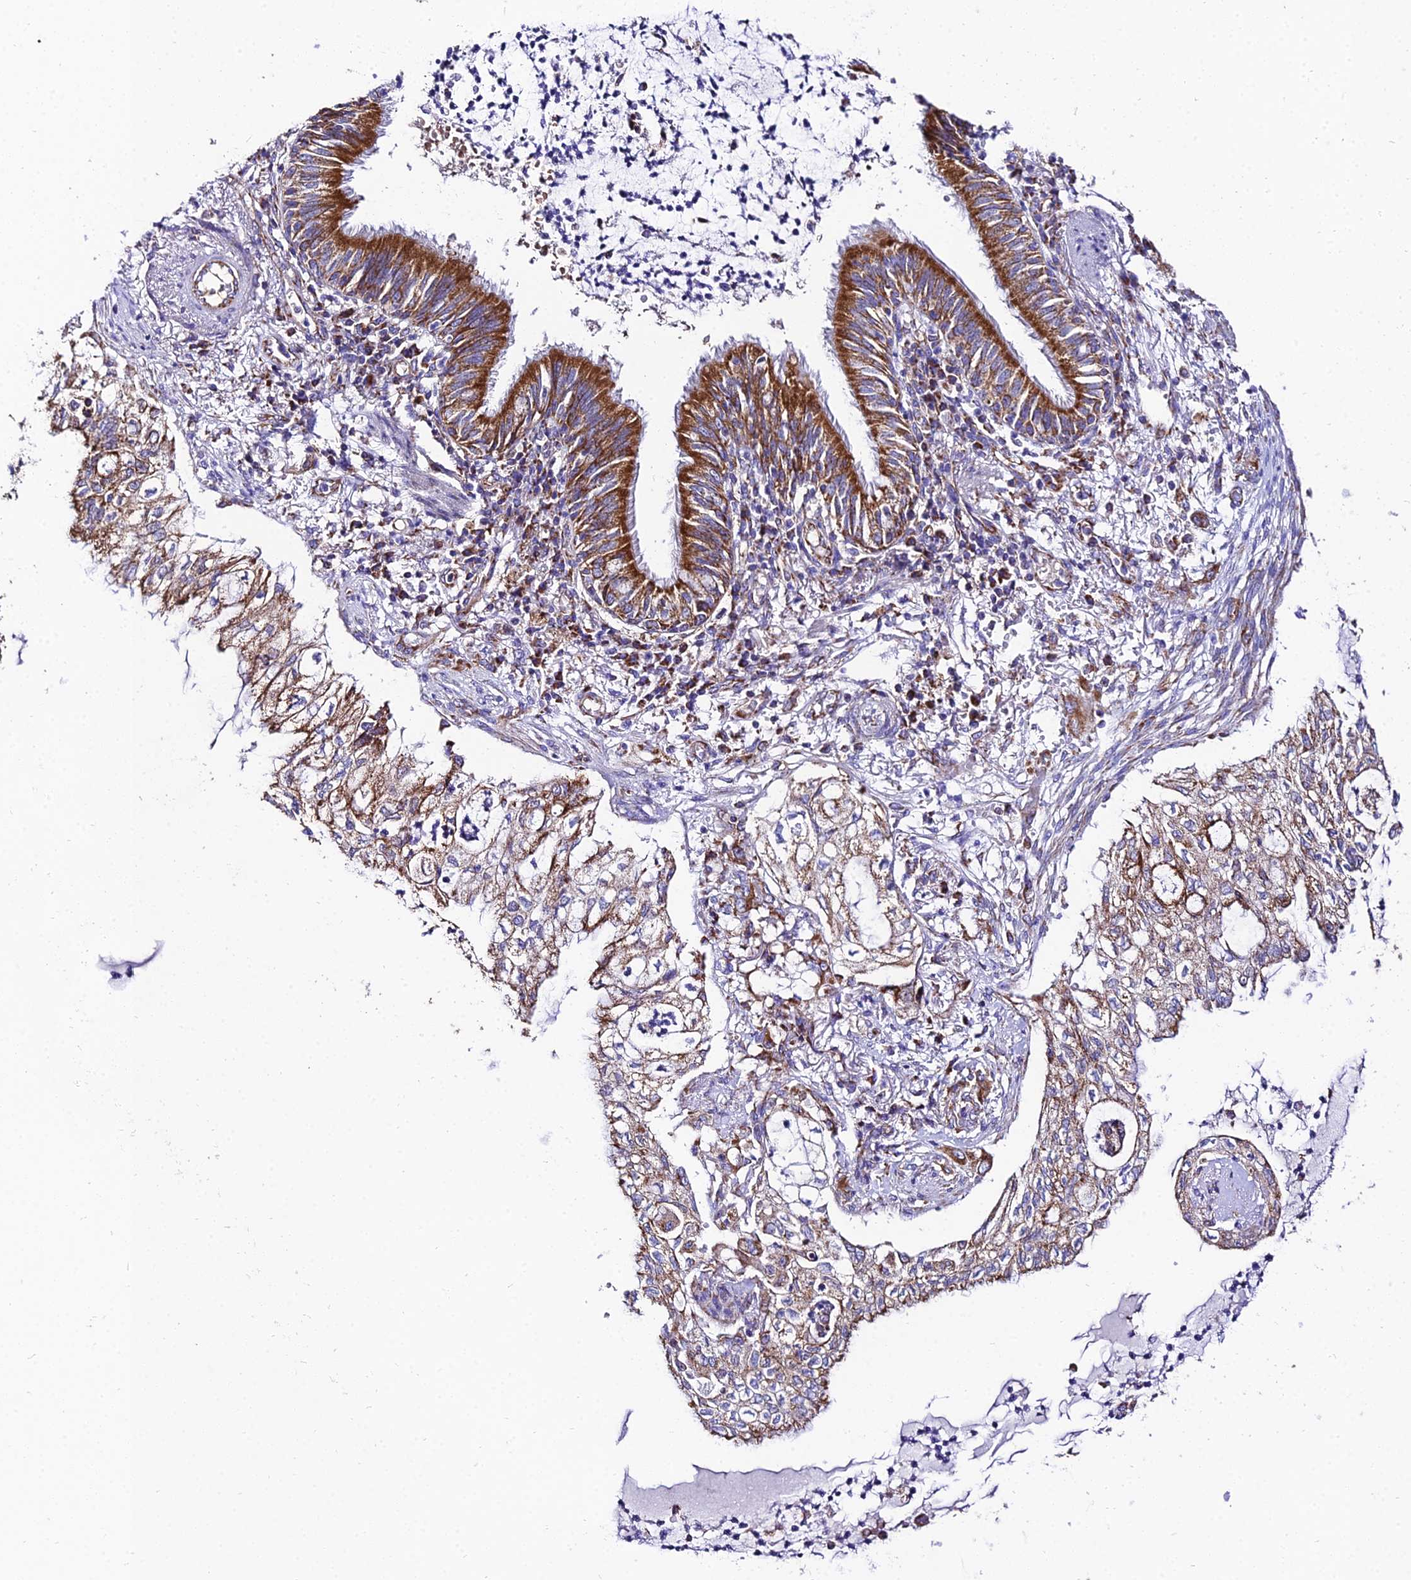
{"staining": {"intensity": "moderate", "quantity": ">75%", "location": "cytoplasmic/membranous"}, "tissue": "lung cancer", "cell_type": "Tumor cells", "image_type": "cancer", "snomed": [{"axis": "morphology", "description": "Adenocarcinoma, NOS"}, {"axis": "topography", "description": "Lung"}], "caption": "Immunohistochemical staining of lung cancer (adenocarcinoma) exhibits moderate cytoplasmic/membranous protein positivity in about >75% of tumor cells.", "gene": "OCIAD1", "patient": {"sex": "female", "age": 70}}